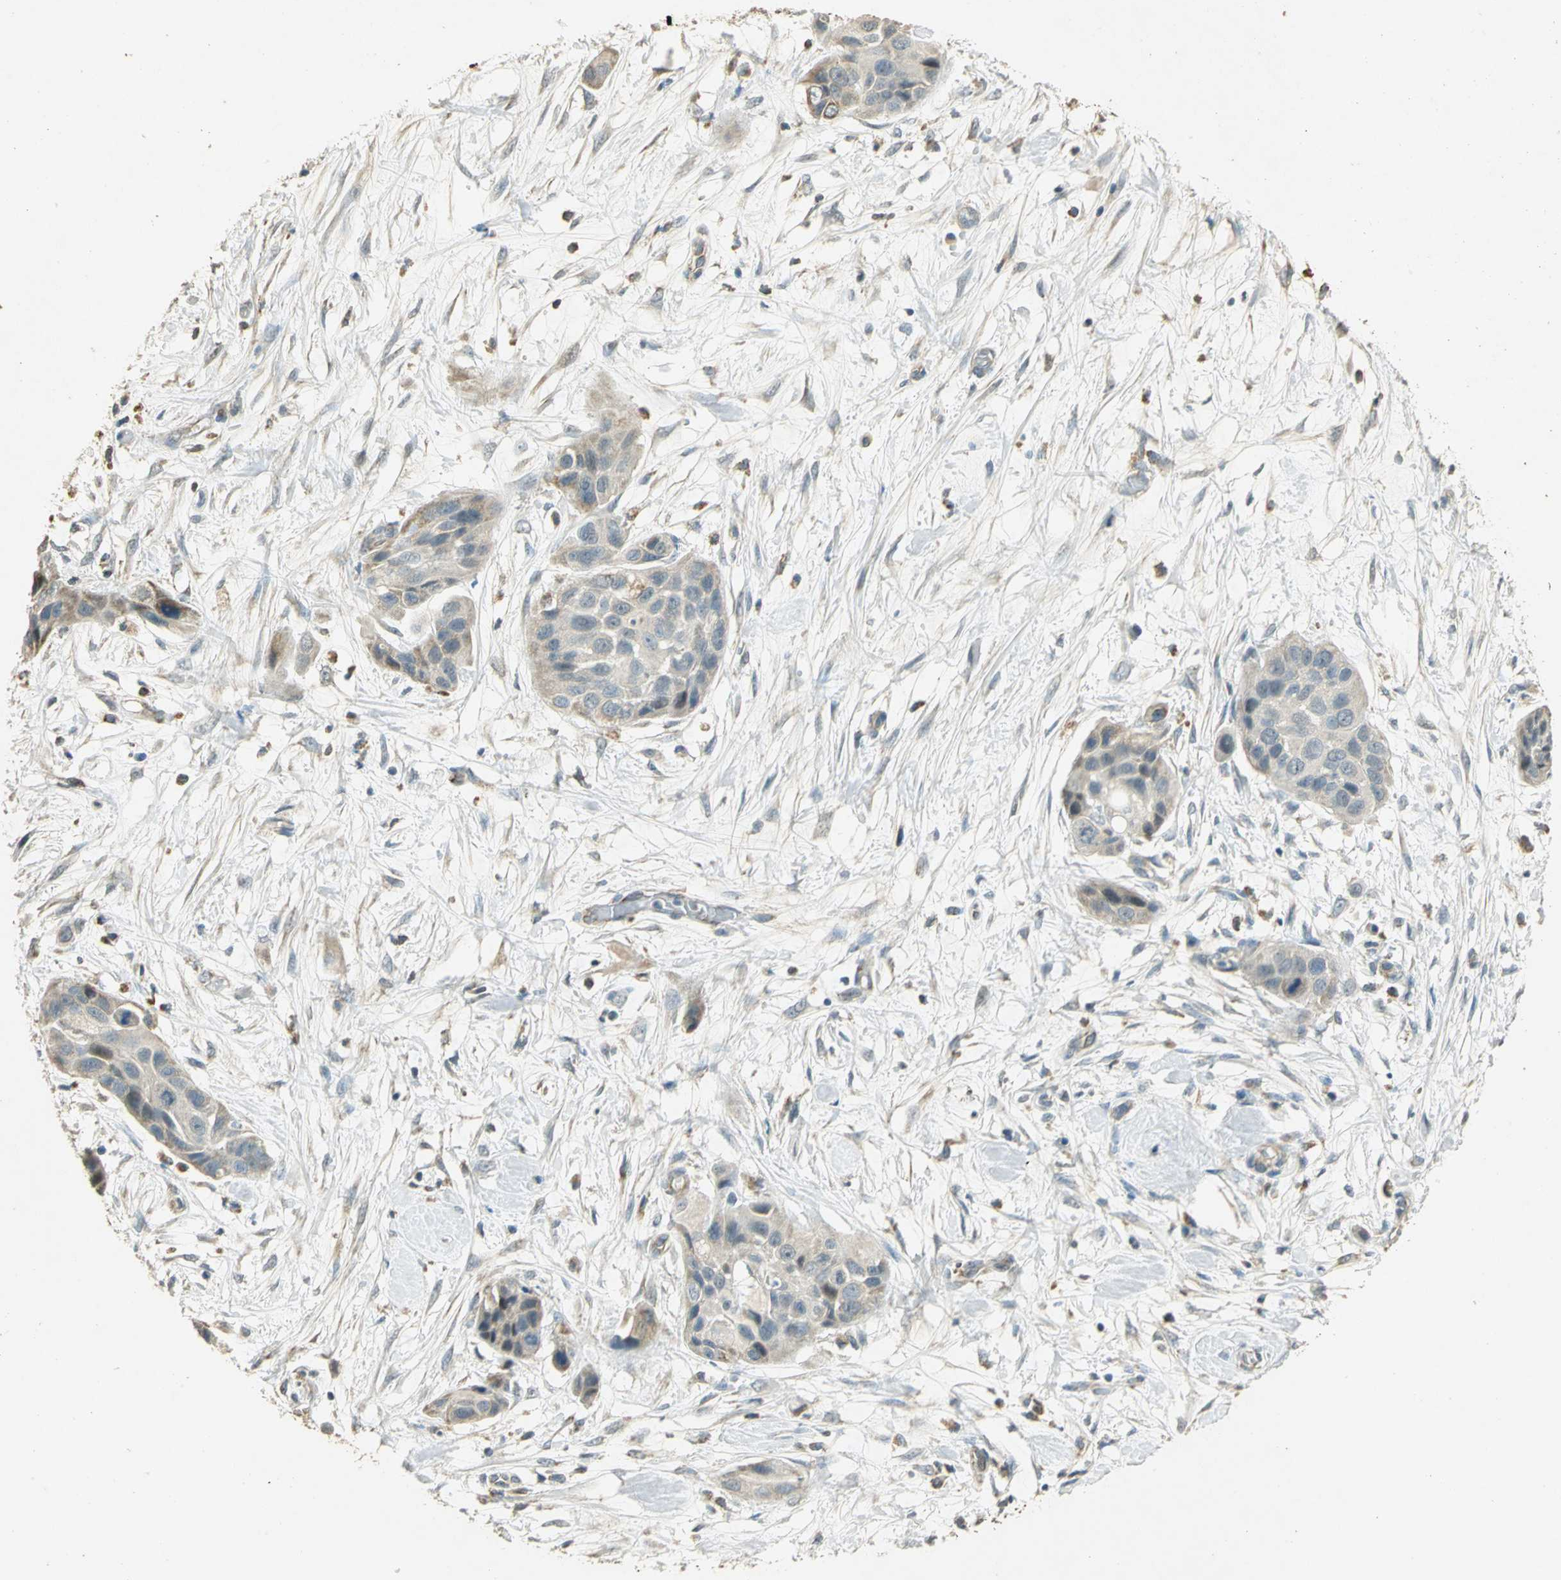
{"staining": {"intensity": "moderate", "quantity": ">75%", "location": "cytoplasmic/membranous"}, "tissue": "pancreatic cancer", "cell_type": "Tumor cells", "image_type": "cancer", "snomed": [{"axis": "morphology", "description": "Adenocarcinoma, NOS"}, {"axis": "topography", "description": "Pancreas"}], "caption": "A high-resolution micrograph shows IHC staining of adenocarcinoma (pancreatic), which reveals moderate cytoplasmic/membranous expression in about >75% of tumor cells.", "gene": "HDHD5", "patient": {"sex": "female", "age": 60}}